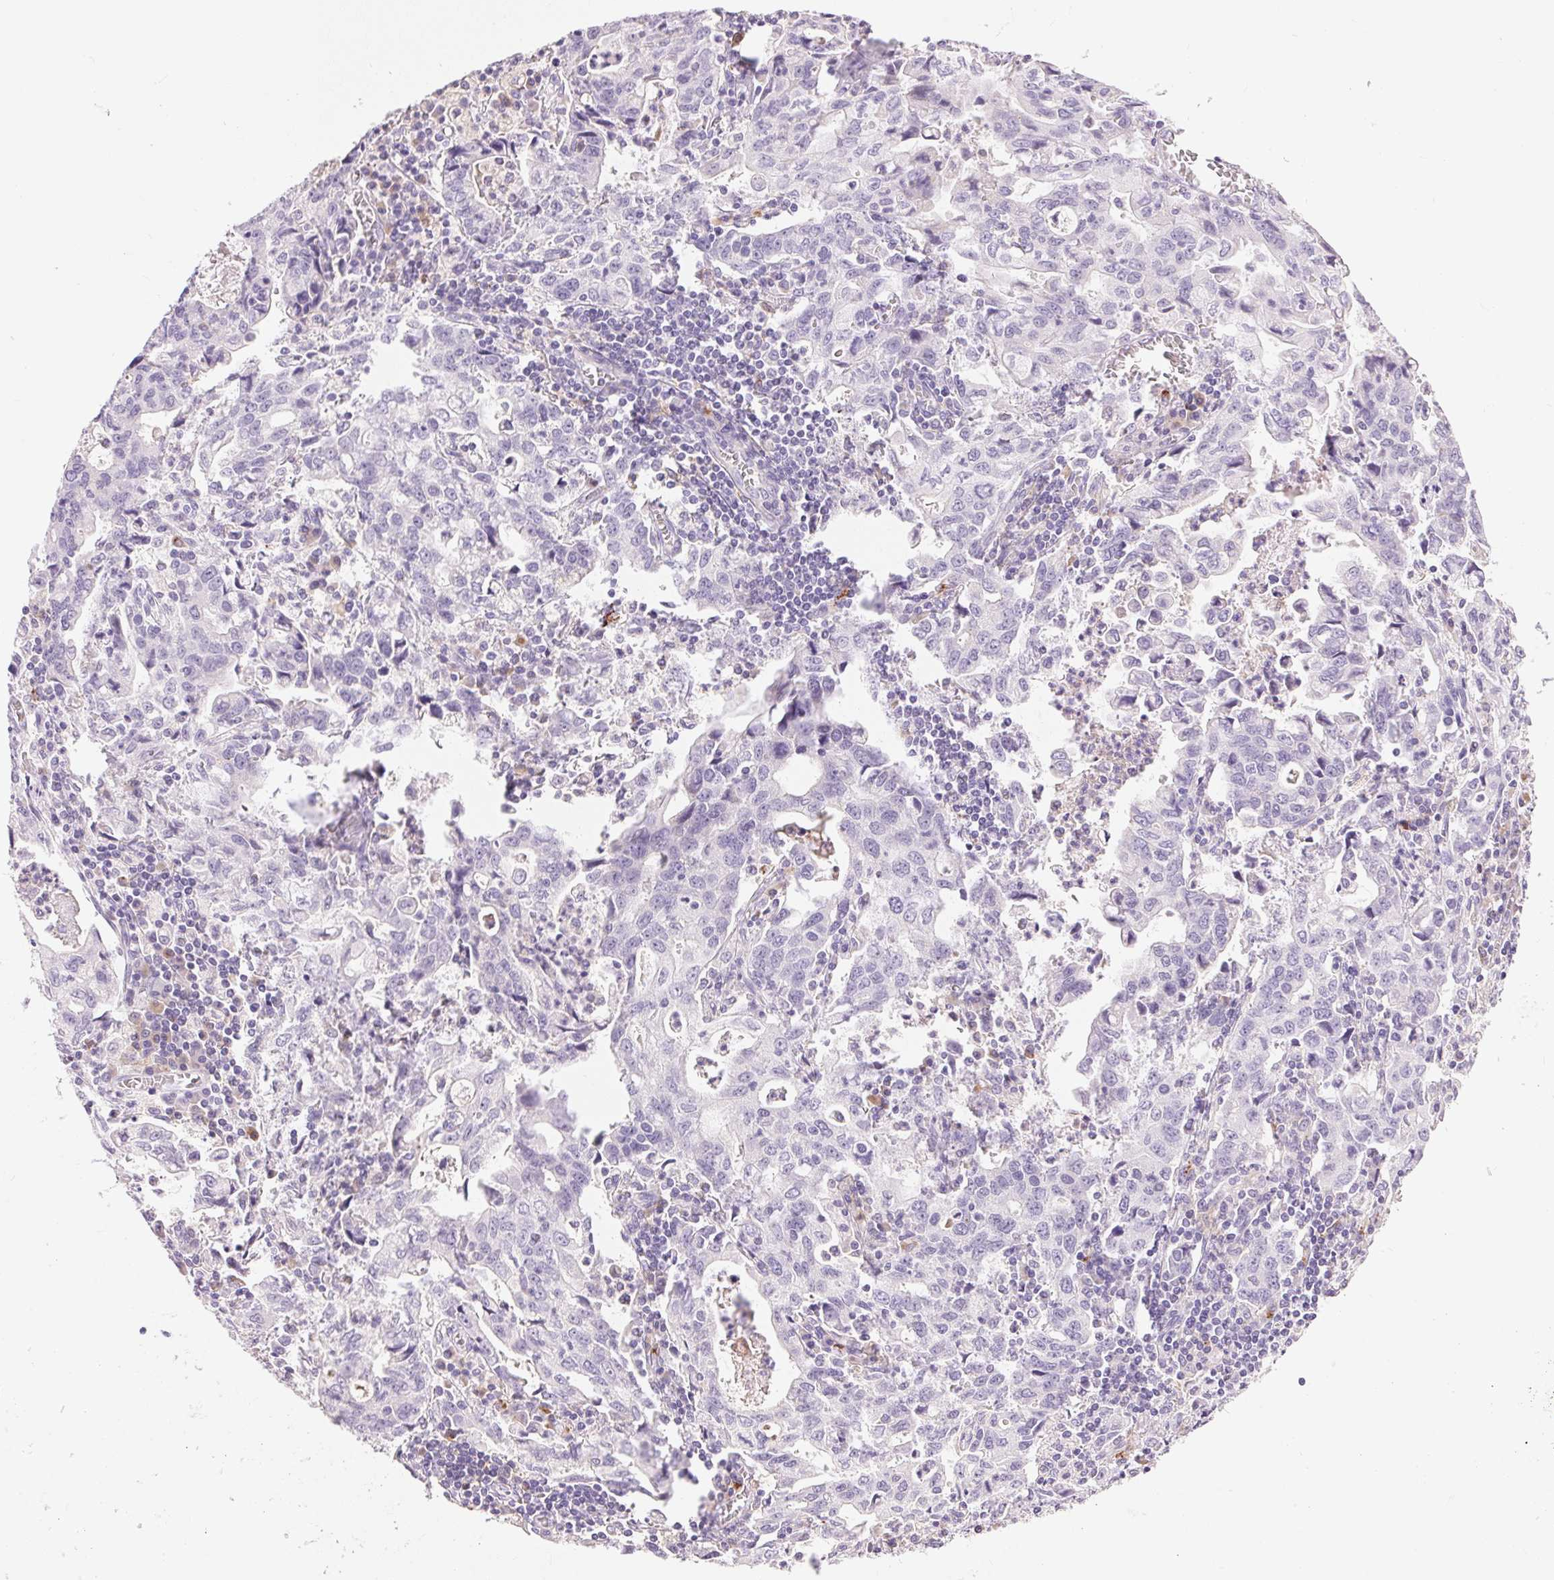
{"staining": {"intensity": "negative", "quantity": "none", "location": "none"}, "tissue": "stomach cancer", "cell_type": "Tumor cells", "image_type": "cancer", "snomed": [{"axis": "morphology", "description": "Adenocarcinoma, NOS"}, {"axis": "topography", "description": "Stomach, upper"}], "caption": "Human adenocarcinoma (stomach) stained for a protein using immunohistochemistry shows no expression in tumor cells.", "gene": "PNLIPRP3", "patient": {"sex": "male", "age": 85}}